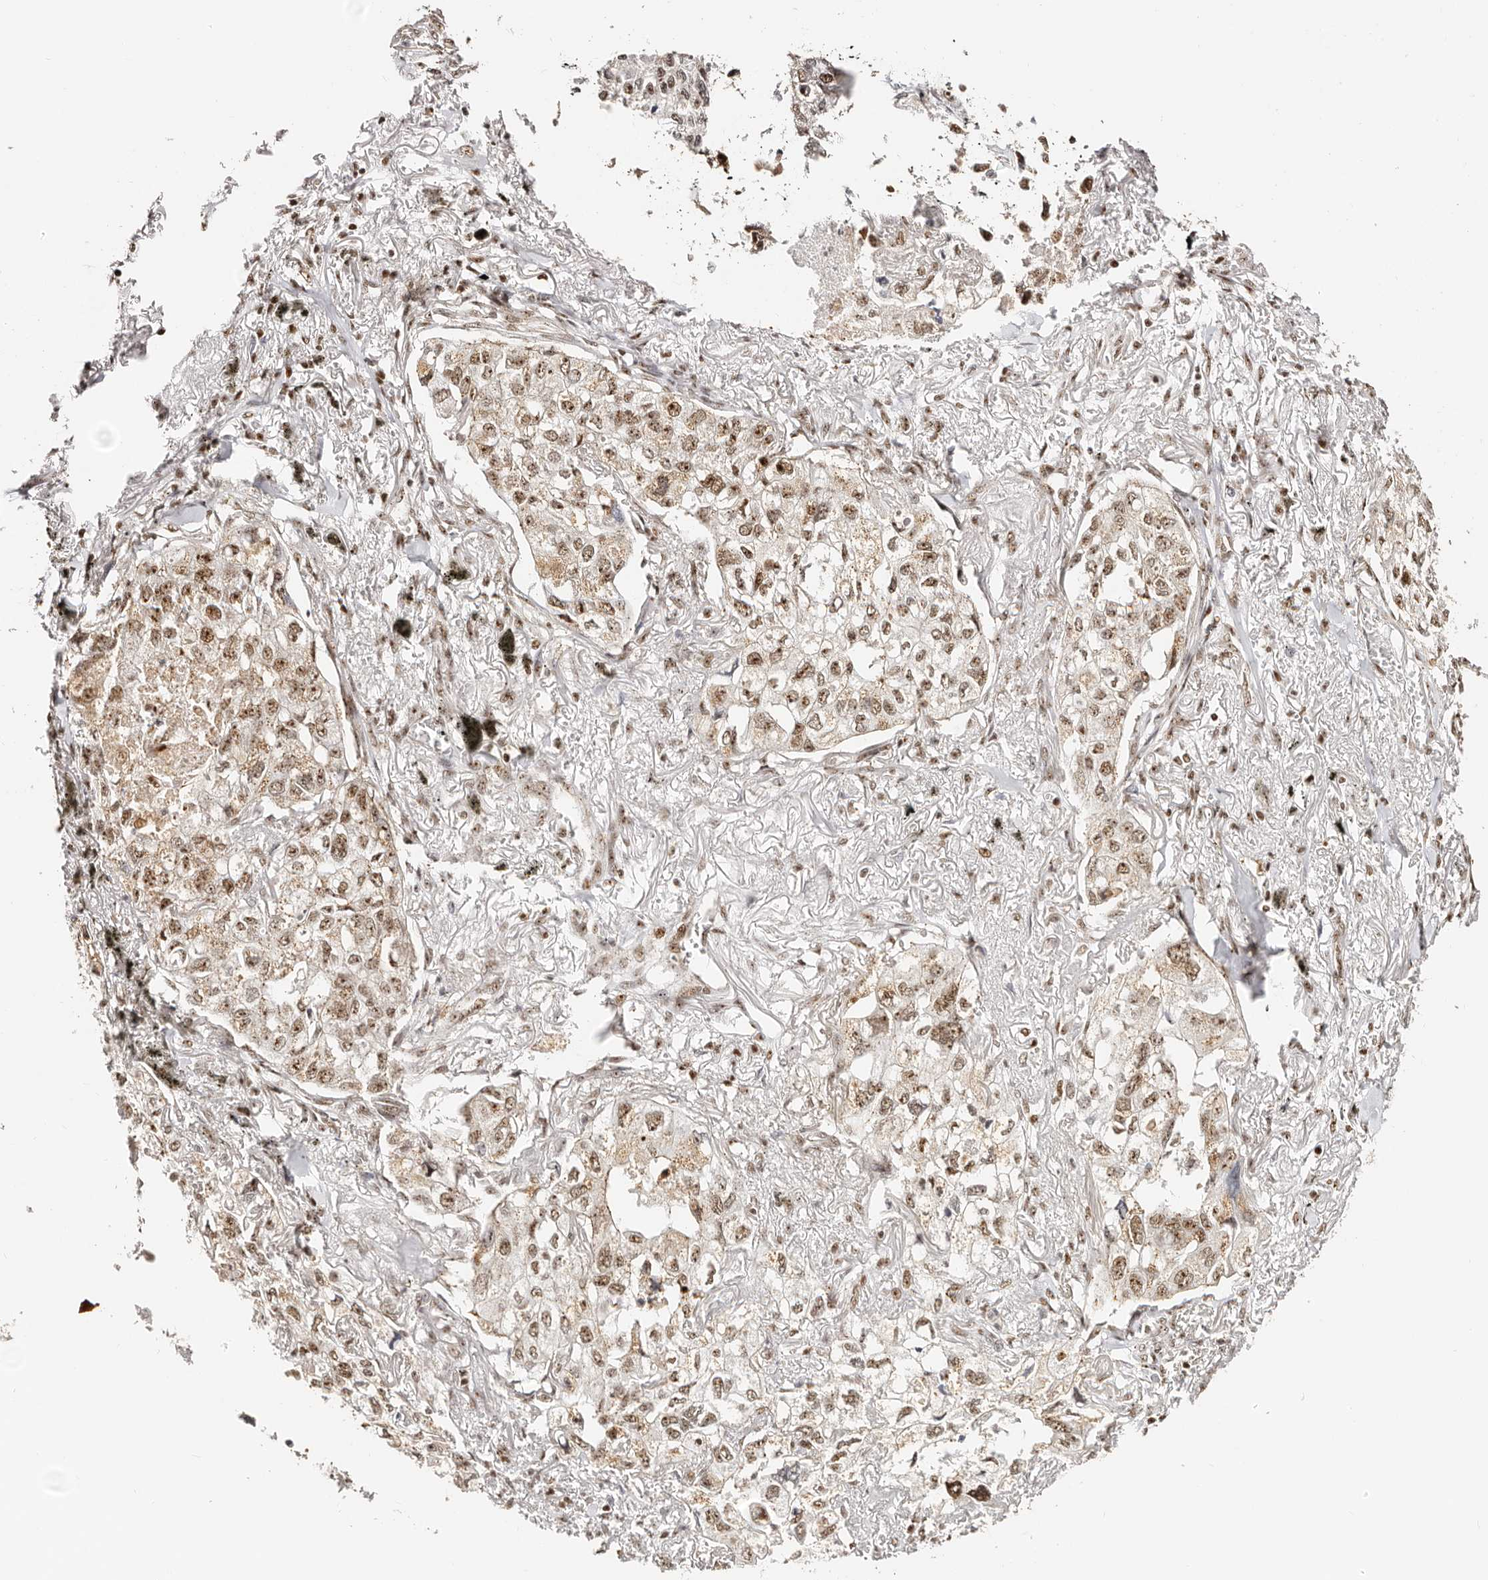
{"staining": {"intensity": "moderate", "quantity": ">75%", "location": "nuclear"}, "tissue": "lung cancer", "cell_type": "Tumor cells", "image_type": "cancer", "snomed": [{"axis": "morphology", "description": "Adenocarcinoma, NOS"}, {"axis": "topography", "description": "Lung"}], "caption": "Lung cancer was stained to show a protein in brown. There is medium levels of moderate nuclear positivity in about >75% of tumor cells.", "gene": "IQGAP3", "patient": {"sex": "male", "age": 65}}